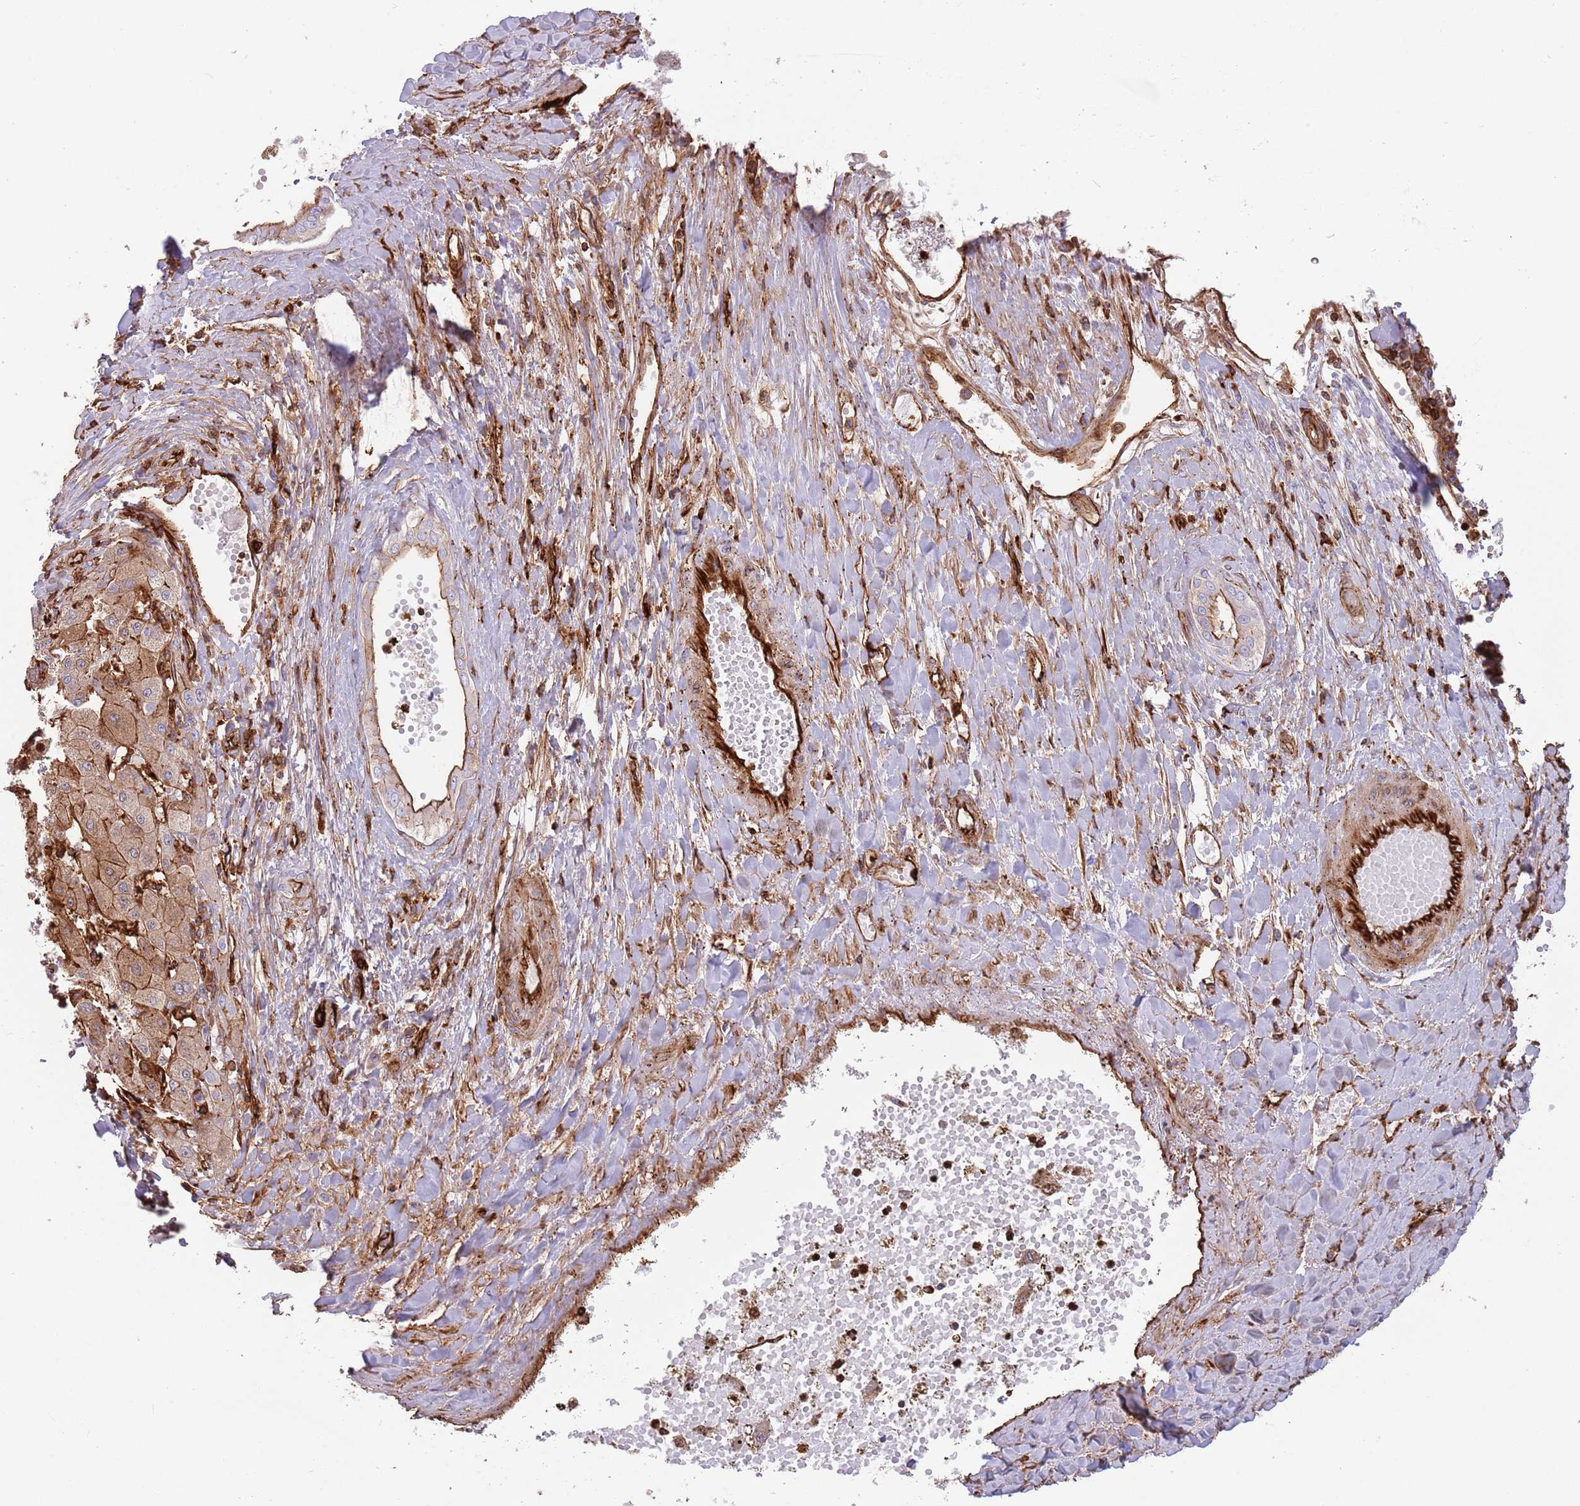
{"staining": {"intensity": "weak", "quantity": "<25%", "location": "cytoplasmic/membranous"}, "tissue": "liver cancer", "cell_type": "Tumor cells", "image_type": "cancer", "snomed": [{"axis": "morphology", "description": "Carcinoma, Hepatocellular, NOS"}, {"axis": "topography", "description": "Liver"}], "caption": "Tumor cells show no significant positivity in liver cancer.", "gene": "KBTBD7", "patient": {"sex": "male", "age": 72}}